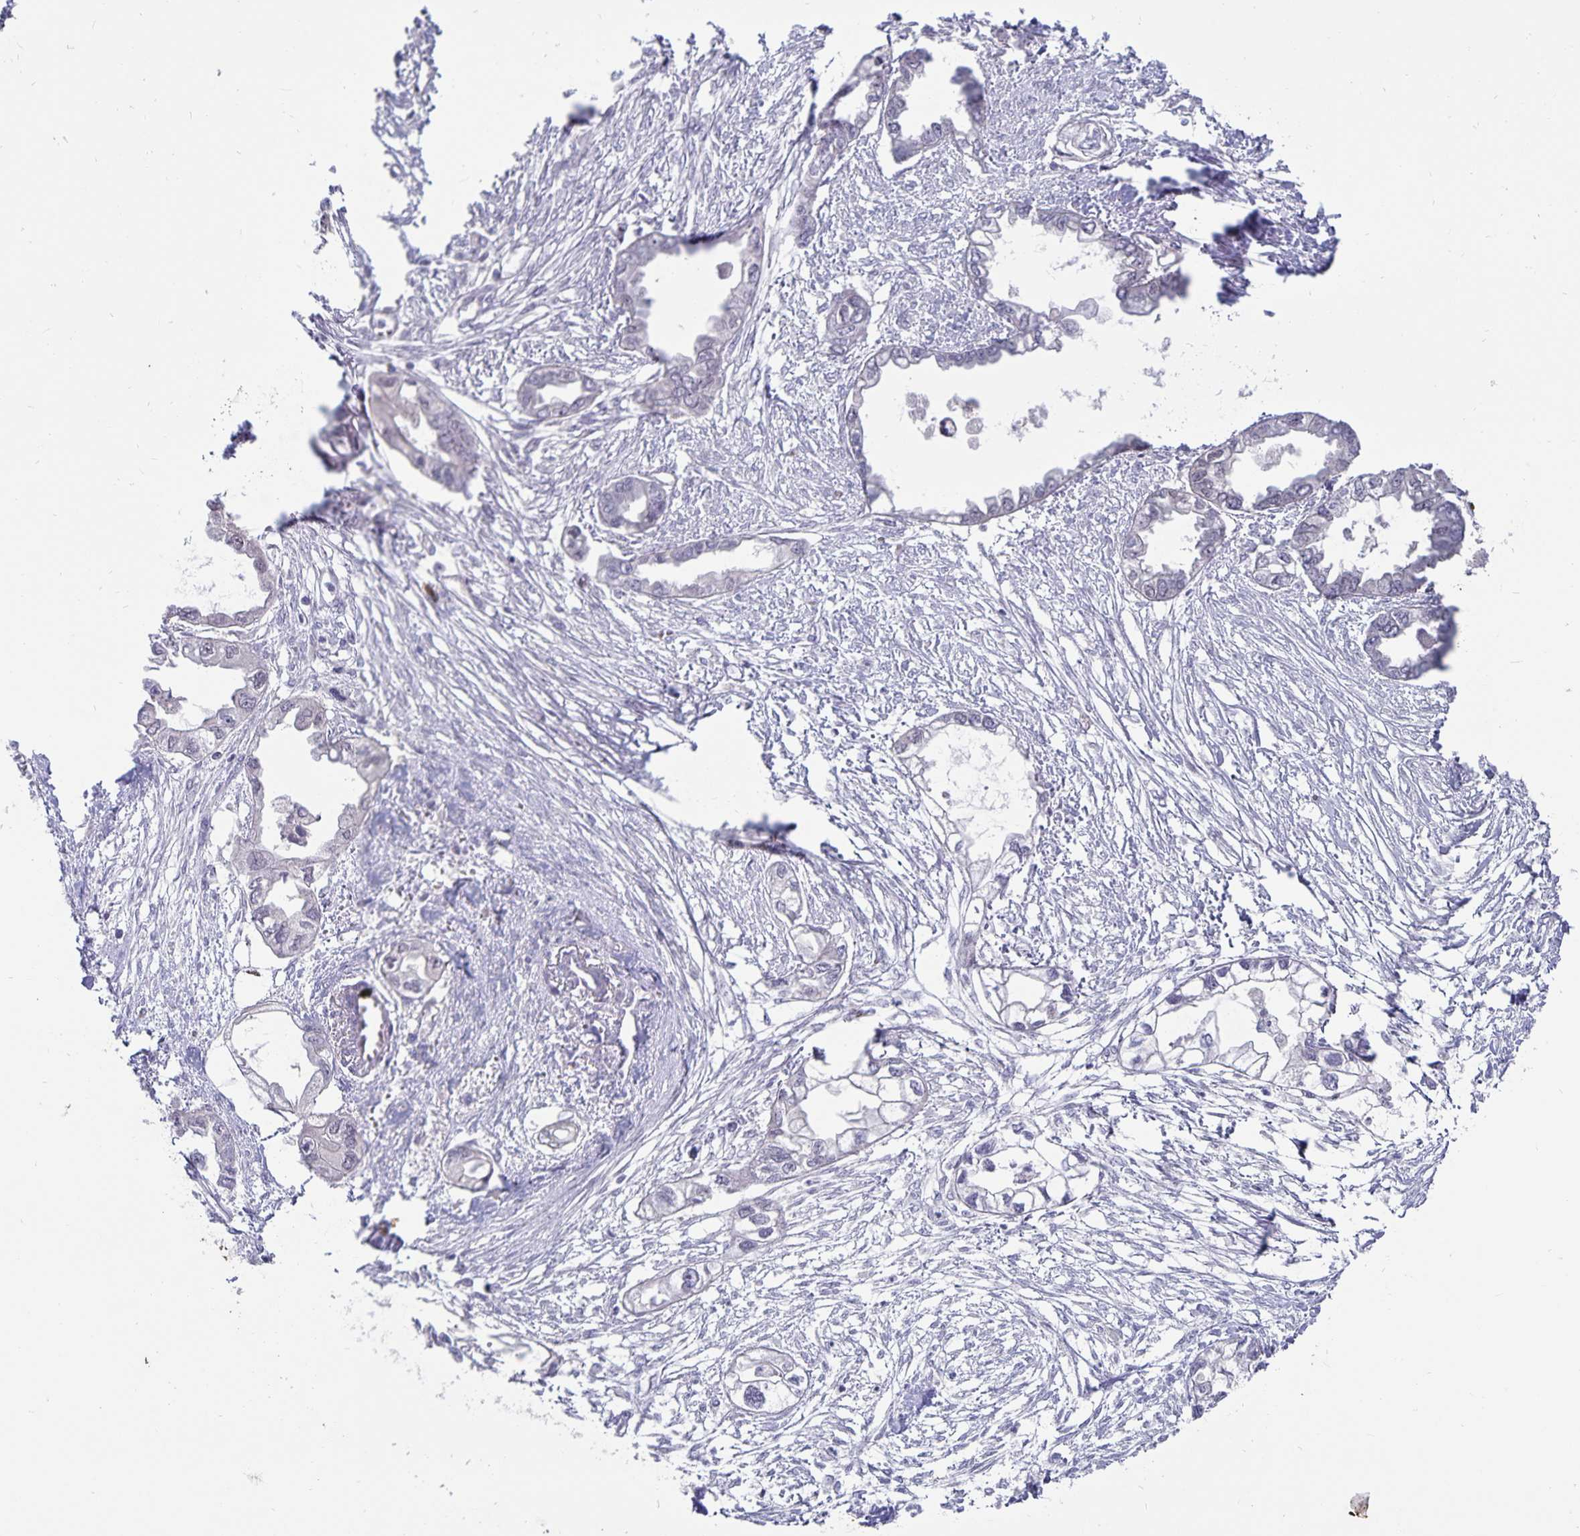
{"staining": {"intensity": "negative", "quantity": "none", "location": "none"}, "tissue": "endometrial cancer", "cell_type": "Tumor cells", "image_type": "cancer", "snomed": [{"axis": "morphology", "description": "Adenocarcinoma, NOS"}, {"axis": "morphology", "description": "Adenocarcinoma, metastatic, NOS"}, {"axis": "topography", "description": "Adipose tissue"}, {"axis": "topography", "description": "Endometrium"}], "caption": "Tumor cells show no significant protein positivity in endometrial cancer.", "gene": "CDKN2B", "patient": {"sex": "female", "age": 67}}